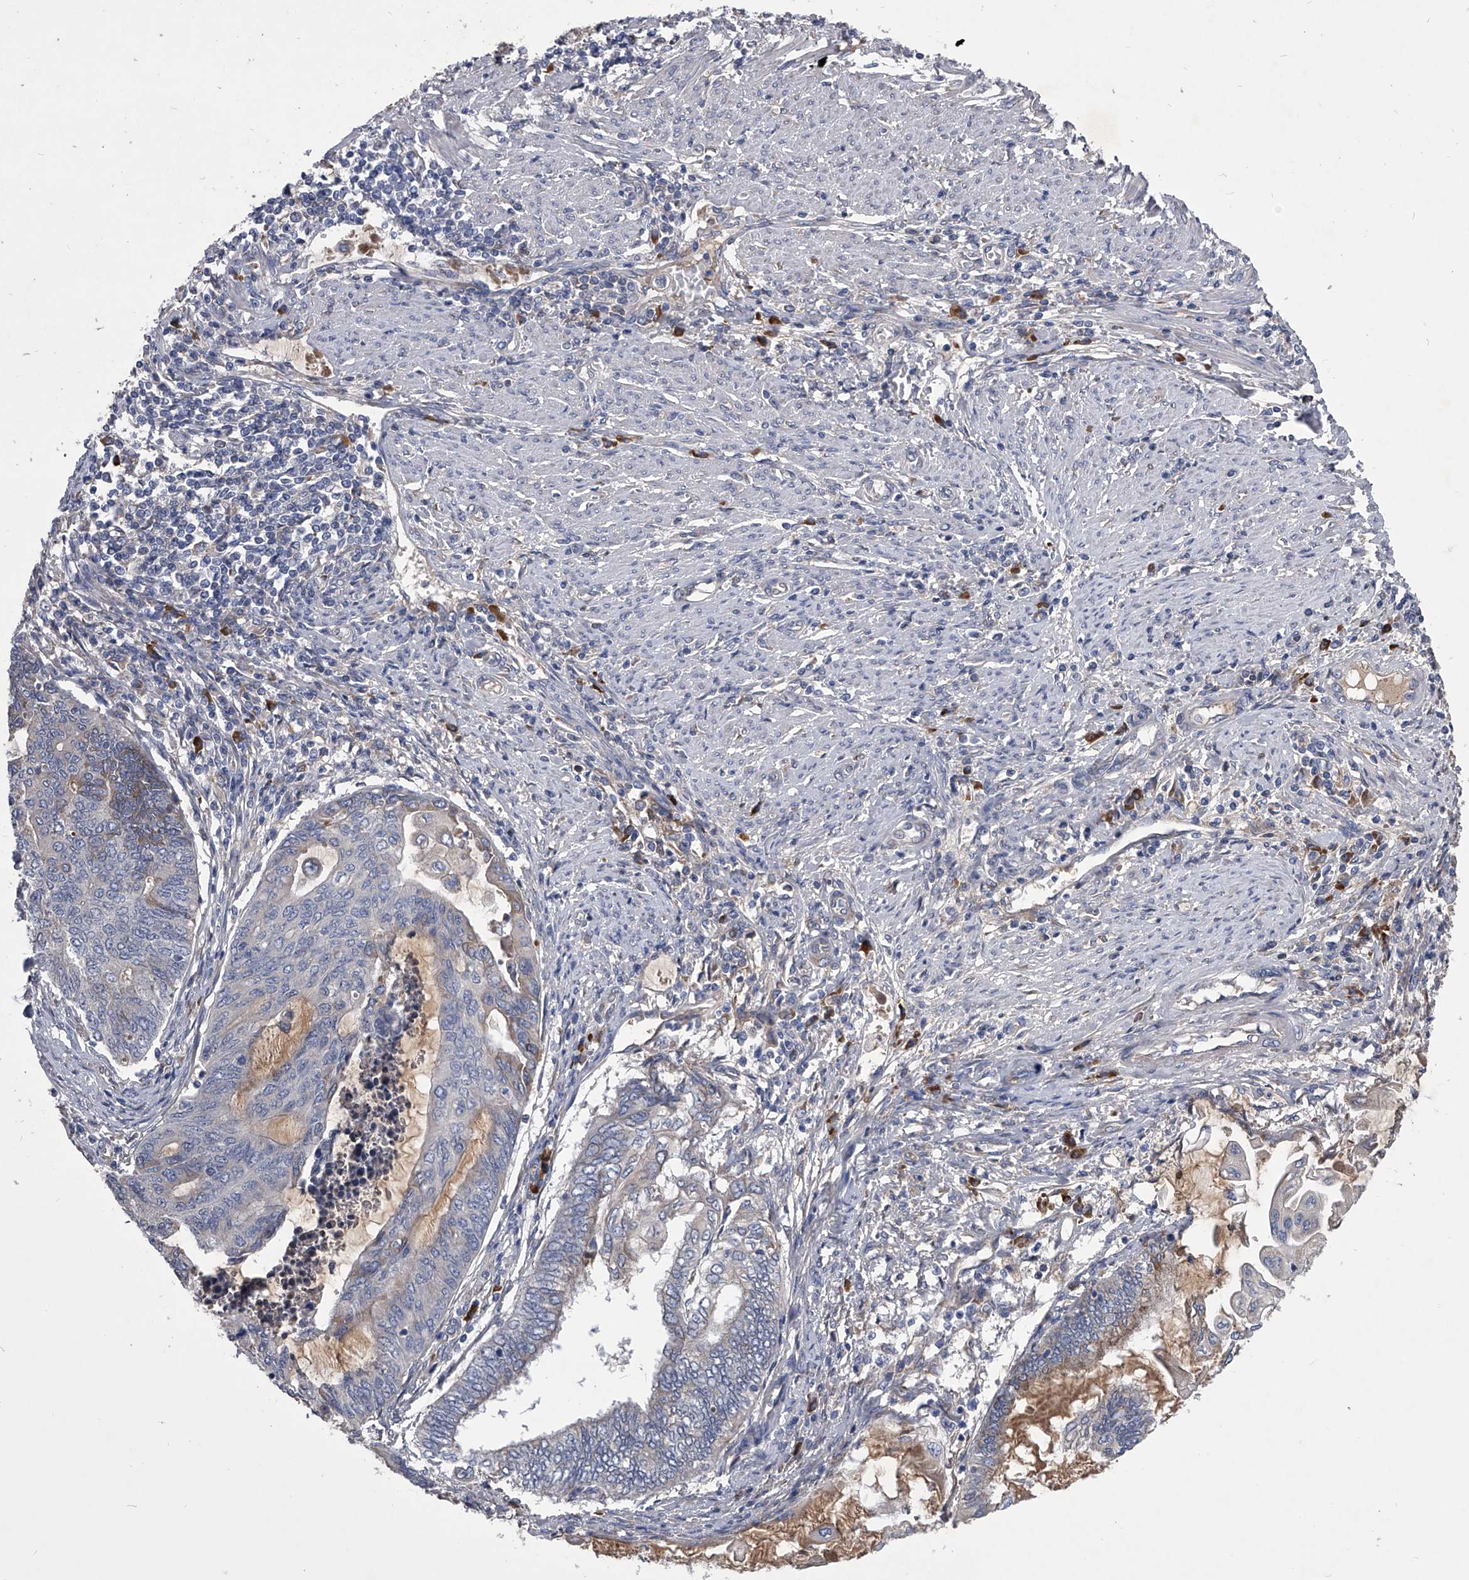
{"staining": {"intensity": "negative", "quantity": "none", "location": "none"}, "tissue": "endometrial cancer", "cell_type": "Tumor cells", "image_type": "cancer", "snomed": [{"axis": "morphology", "description": "Adenocarcinoma, NOS"}, {"axis": "topography", "description": "Uterus"}, {"axis": "topography", "description": "Endometrium"}], "caption": "Human endometrial cancer stained for a protein using IHC displays no expression in tumor cells.", "gene": "CCR4", "patient": {"sex": "female", "age": 70}}